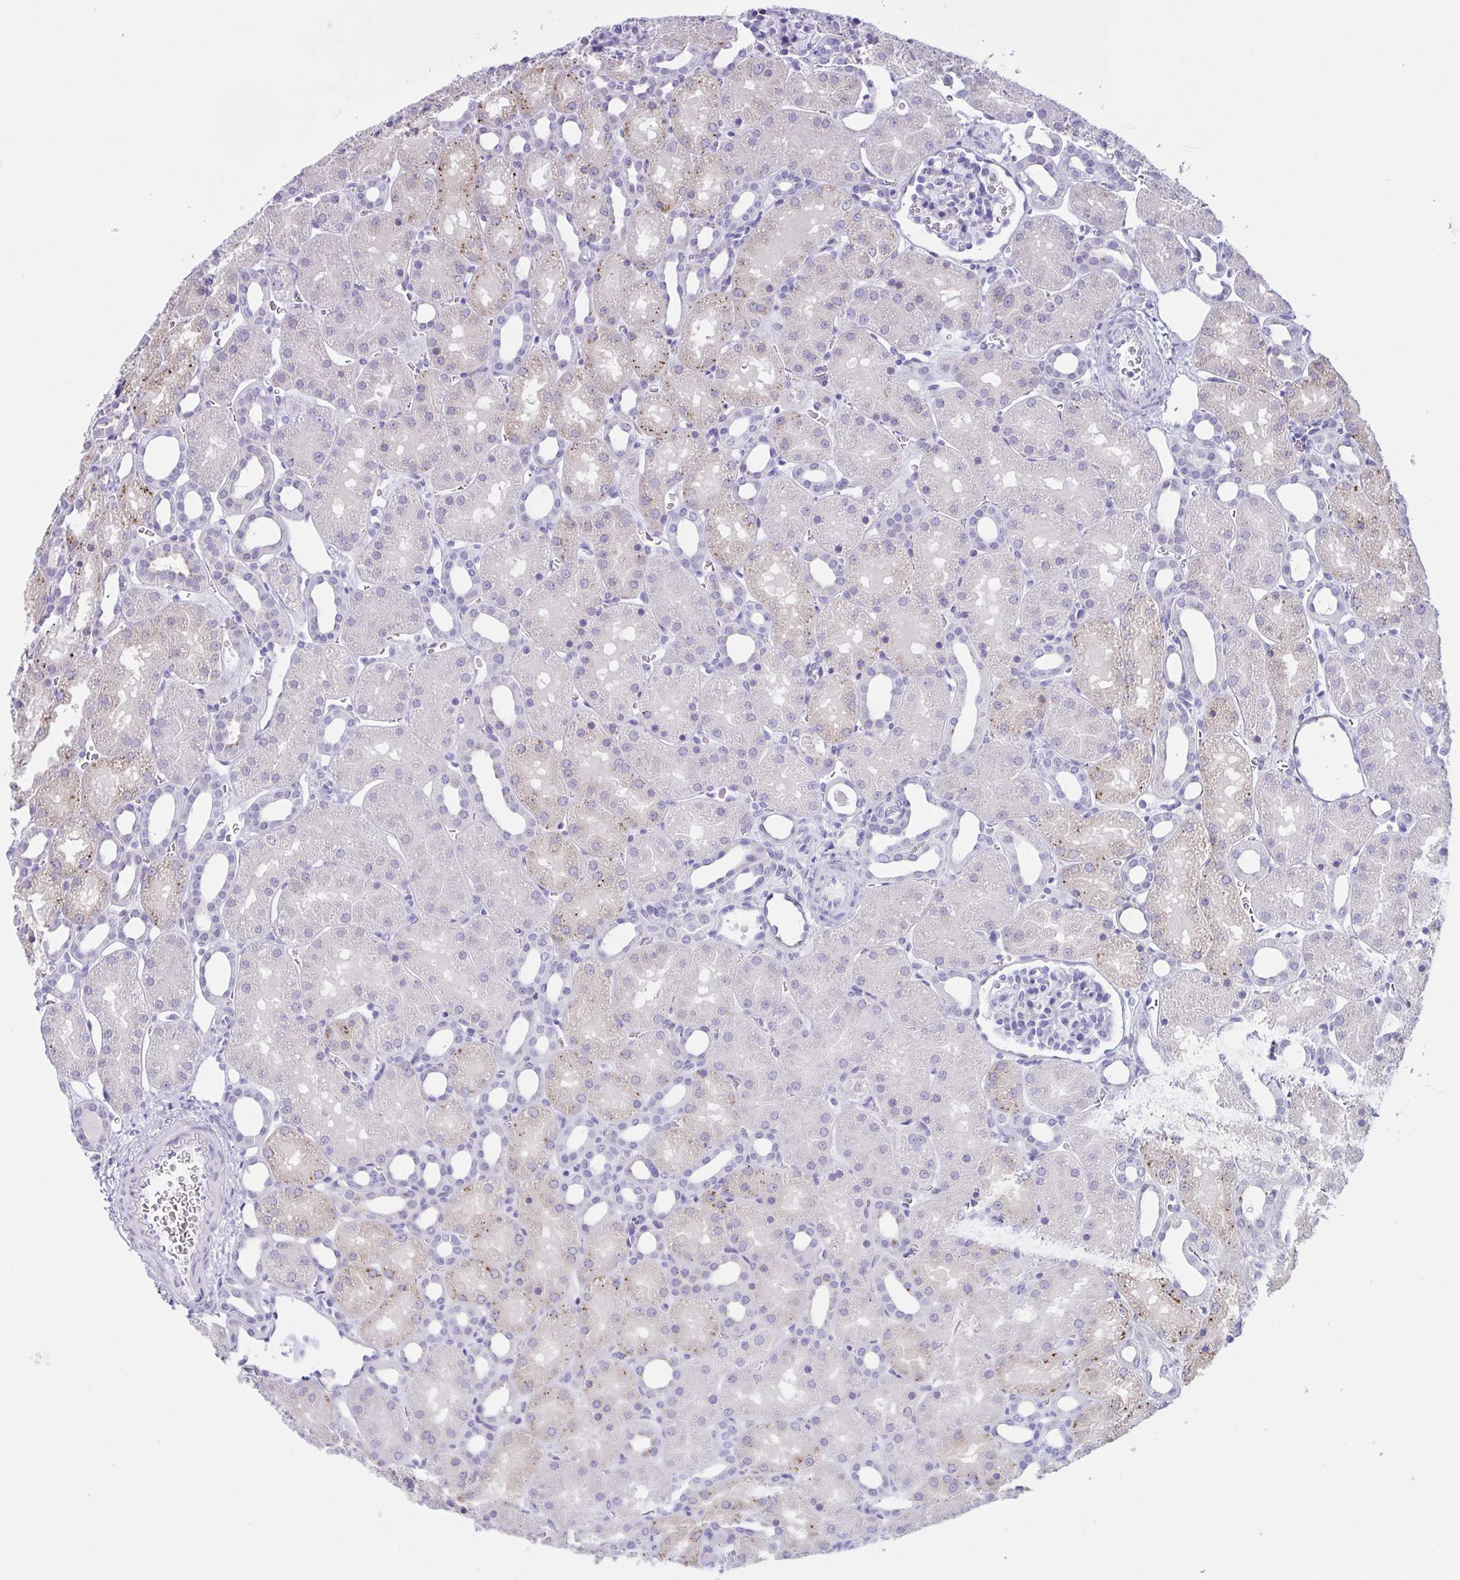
{"staining": {"intensity": "negative", "quantity": "none", "location": "none"}, "tissue": "kidney", "cell_type": "Cells in glomeruli", "image_type": "normal", "snomed": [{"axis": "morphology", "description": "Normal tissue, NOS"}, {"axis": "topography", "description": "Kidney"}], "caption": "This is an immunohistochemistry (IHC) histopathology image of unremarkable human kidney. There is no expression in cells in glomeruli.", "gene": "XCL1", "patient": {"sex": "male", "age": 2}}